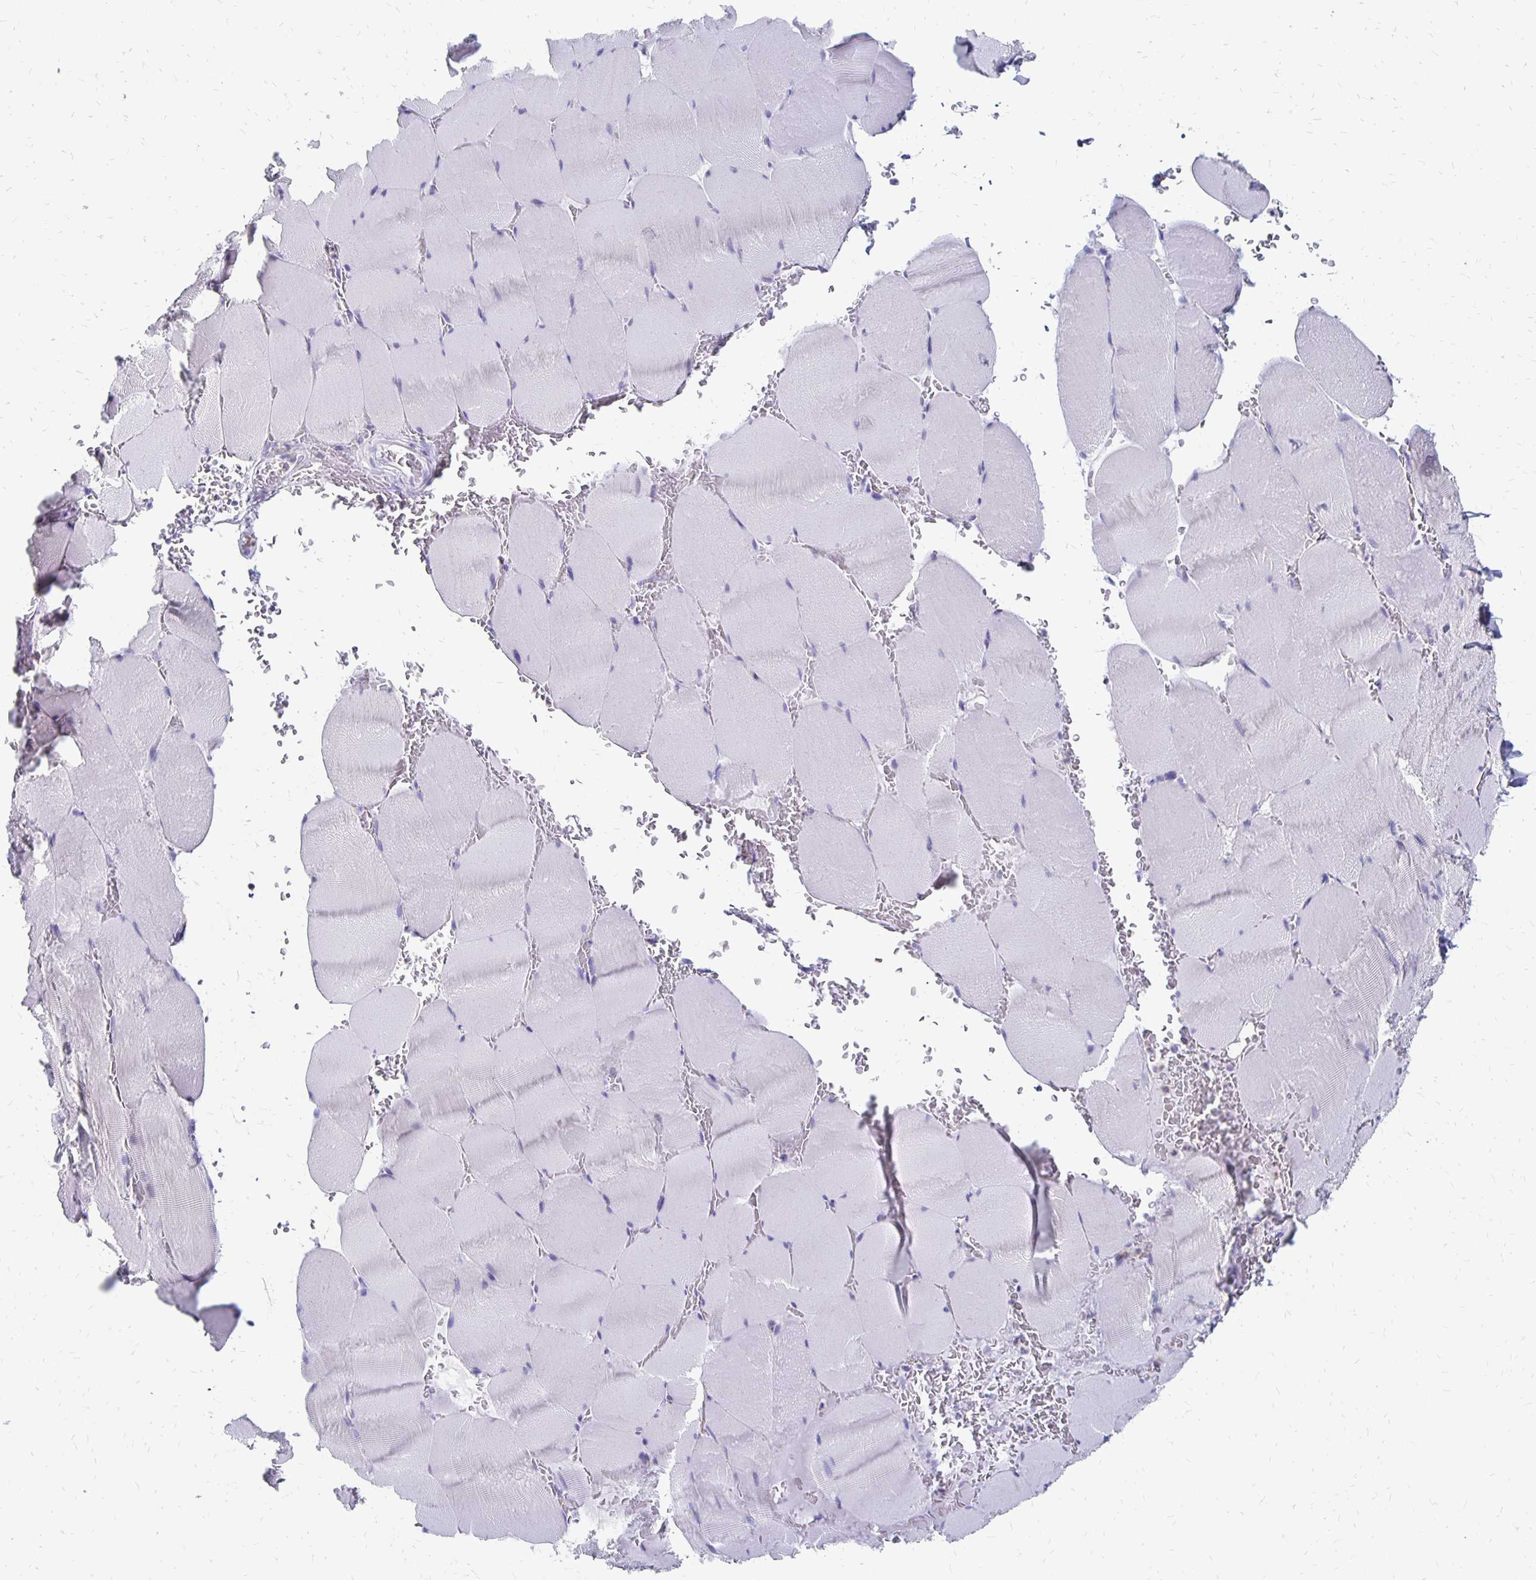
{"staining": {"intensity": "negative", "quantity": "none", "location": "none"}, "tissue": "skeletal muscle", "cell_type": "Myocytes", "image_type": "normal", "snomed": [{"axis": "morphology", "description": "Normal tissue, NOS"}, {"axis": "topography", "description": "Skeletal muscle"}, {"axis": "topography", "description": "Head-Neck"}], "caption": "A high-resolution micrograph shows immunohistochemistry staining of unremarkable skeletal muscle, which demonstrates no significant positivity in myocytes.", "gene": "SYT2", "patient": {"sex": "male", "age": 66}}